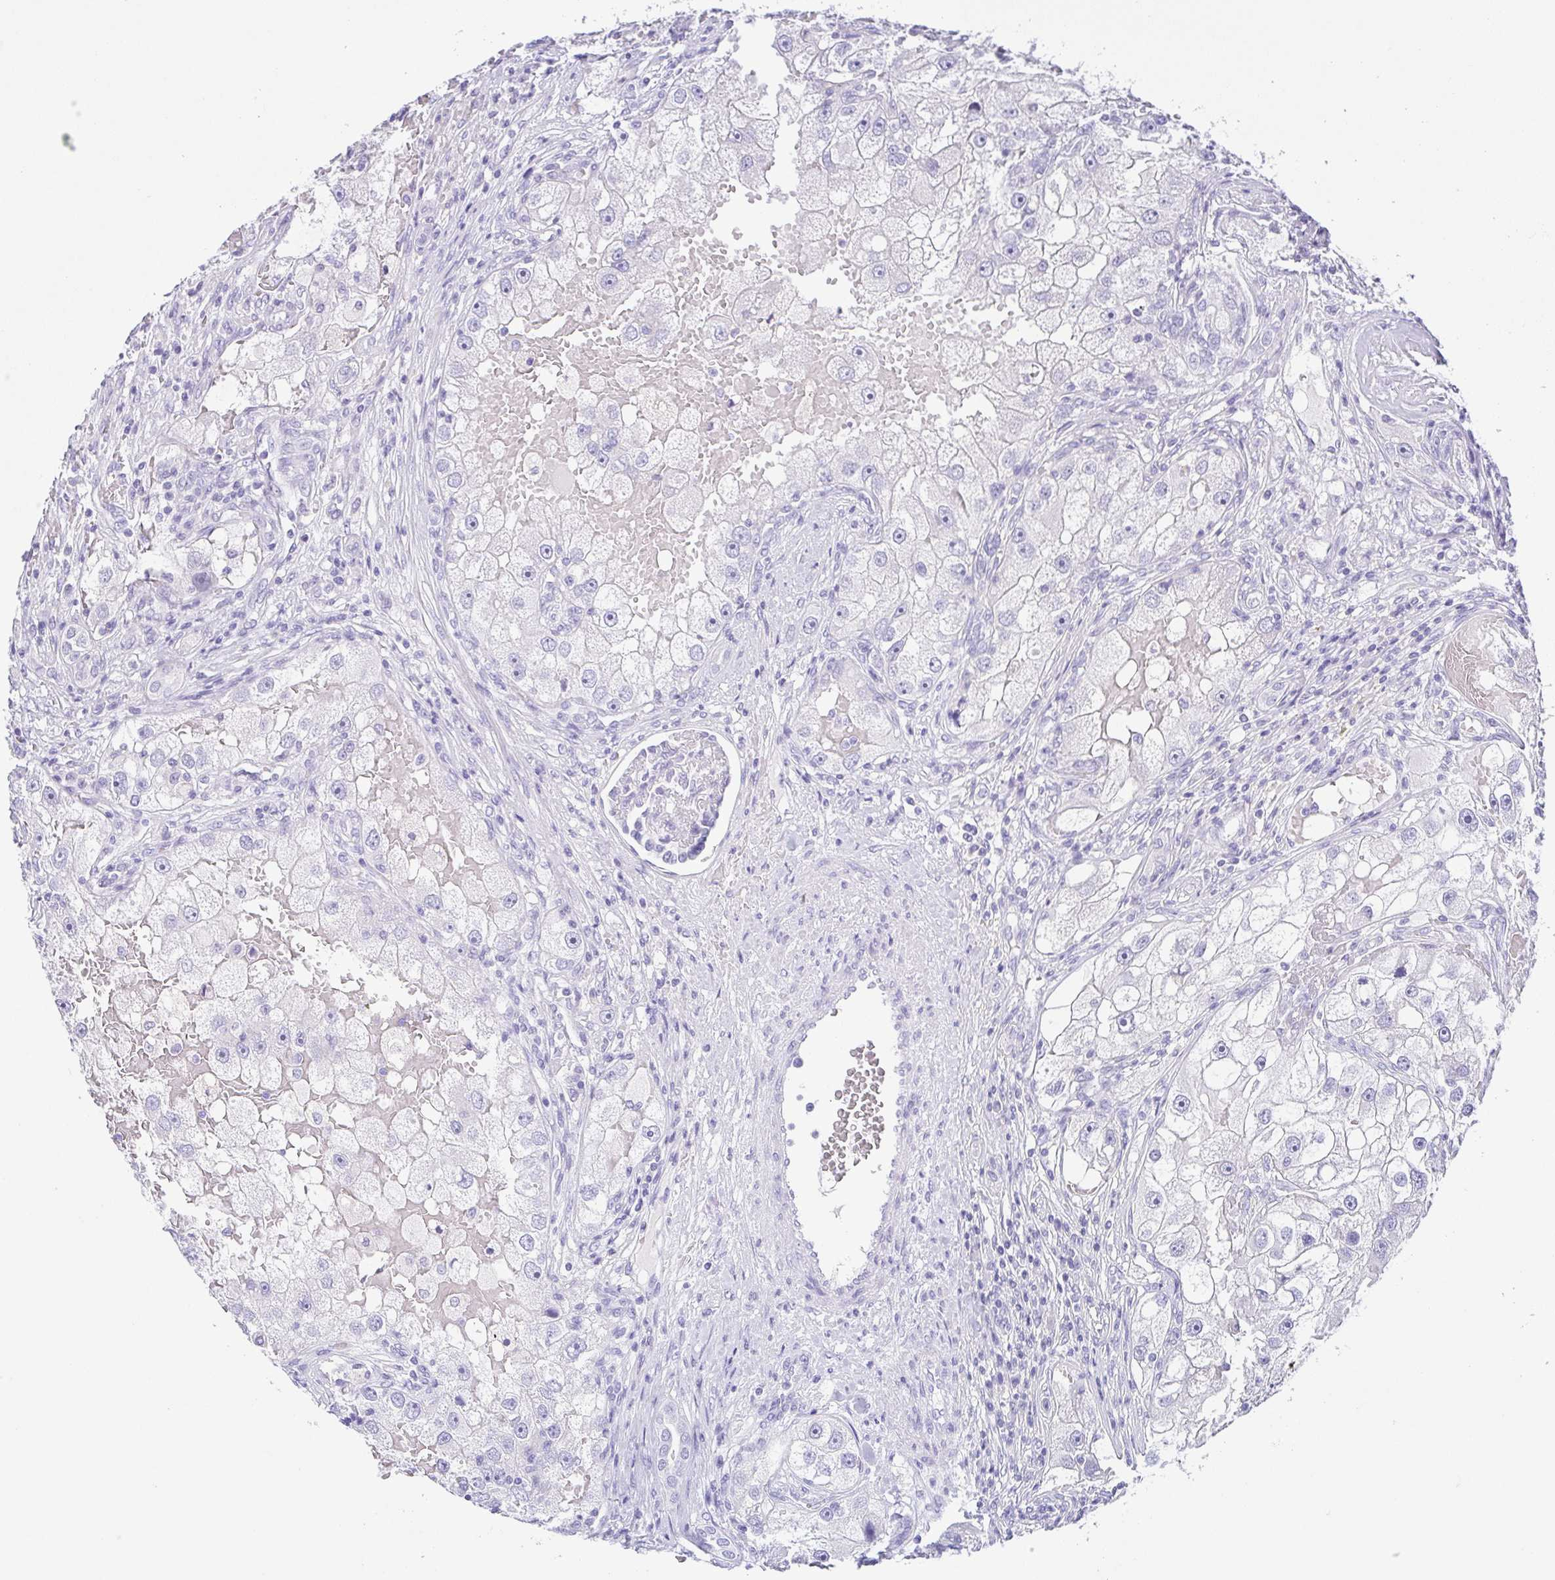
{"staining": {"intensity": "negative", "quantity": "none", "location": "none"}, "tissue": "renal cancer", "cell_type": "Tumor cells", "image_type": "cancer", "snomed": [{"axis": "morphology", "description": "Adenocarcinoma, NOS"}, {"axis": "topography", "description": "Kidney"}], "caption": "The photomicrograph reveals no staining of tumor cells in renal cancer. (DAB IHC visualized using brightfield microscopy, high magnification).", "gene": "HAPLN2", "patient": {"sex": "male", "age": 63}}